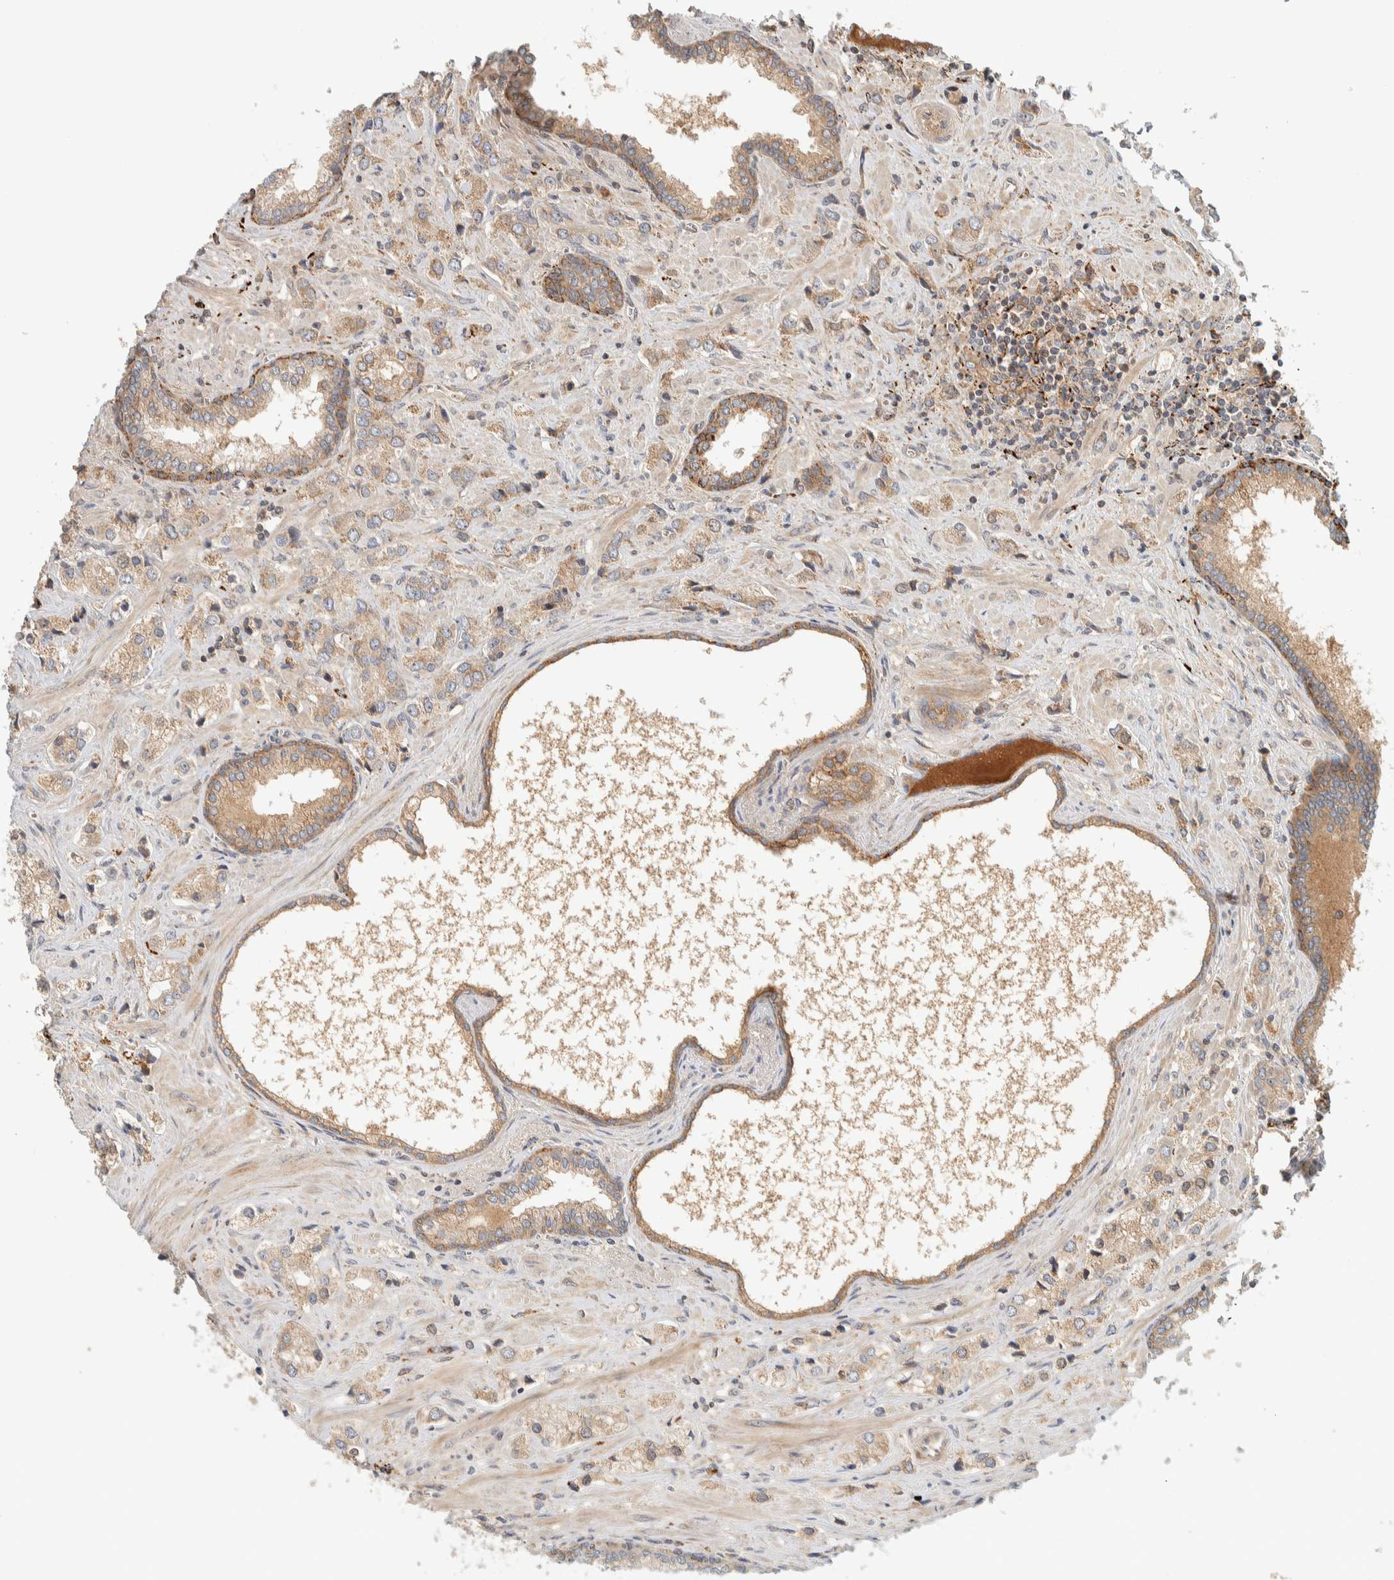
{"staining": {"intensity": "weak", "quantity": "25%-75%", "location": "cytoplasmic/membranous"}, "tissue": "prostate cancer", "cell_type": "Tumor cells", "image_type": "cancer", "snomed": [{"axis": "morphology", "description": "Adenocarcinoma, High grade"}, {"axis": "topography", "description": "Prostate"}], "caption": "This histopathology image shows adenocarcinoma (high-grade) (prostate) stained with immunohistochemistry (IHC) to label a protein in brown. The cytoplasmic/membranous of tumor cells show weak positivity for the protein. Nuclei are counter-stained blue.", "gene": "FAM167A", "patient": {"sex": "male", "age": 66}}